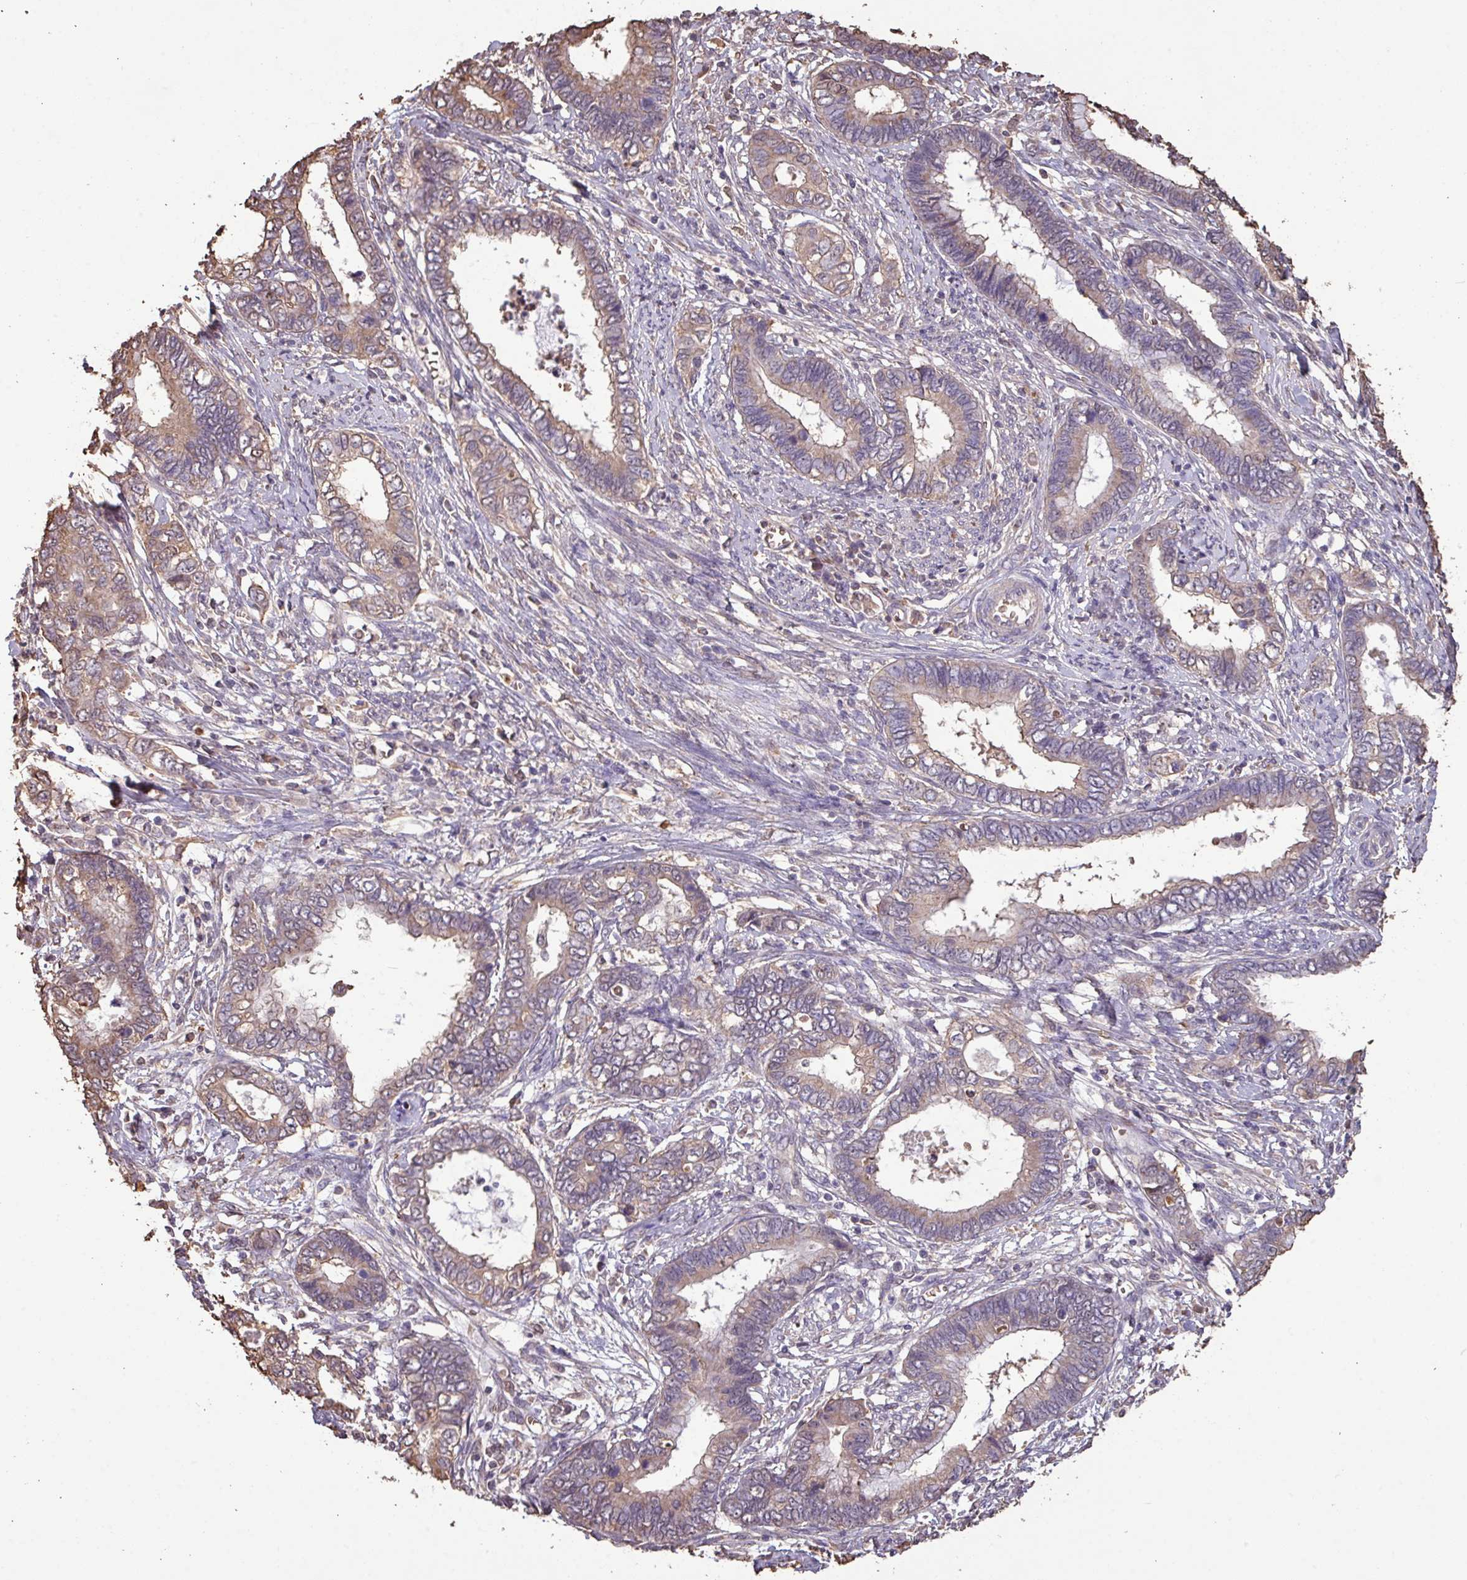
{"staining": {"intensity": "moderate", "quantity": ">75%", "location": "cytoplasmic/membranous"}, "tissue": "cervical cancer", "cell_type": "Tumor cells", "image_type": "cancer", "snomed": [{"axis": "morphology", "description": "Adenocarcinoma, NOS"}, {"axis": "topography", "description": "Cervix"}], "caption": "Tumor cells demonstrate medium levels of moderate cytoplasmic/membranous positivity in about >75% of cells in human cervical adenocarcinoma. (brown staining indicates protein expression, while blue staining denotes nuclei).", "gene": "CAMK2B", "patient": {"sex": "female", "age": 44}}